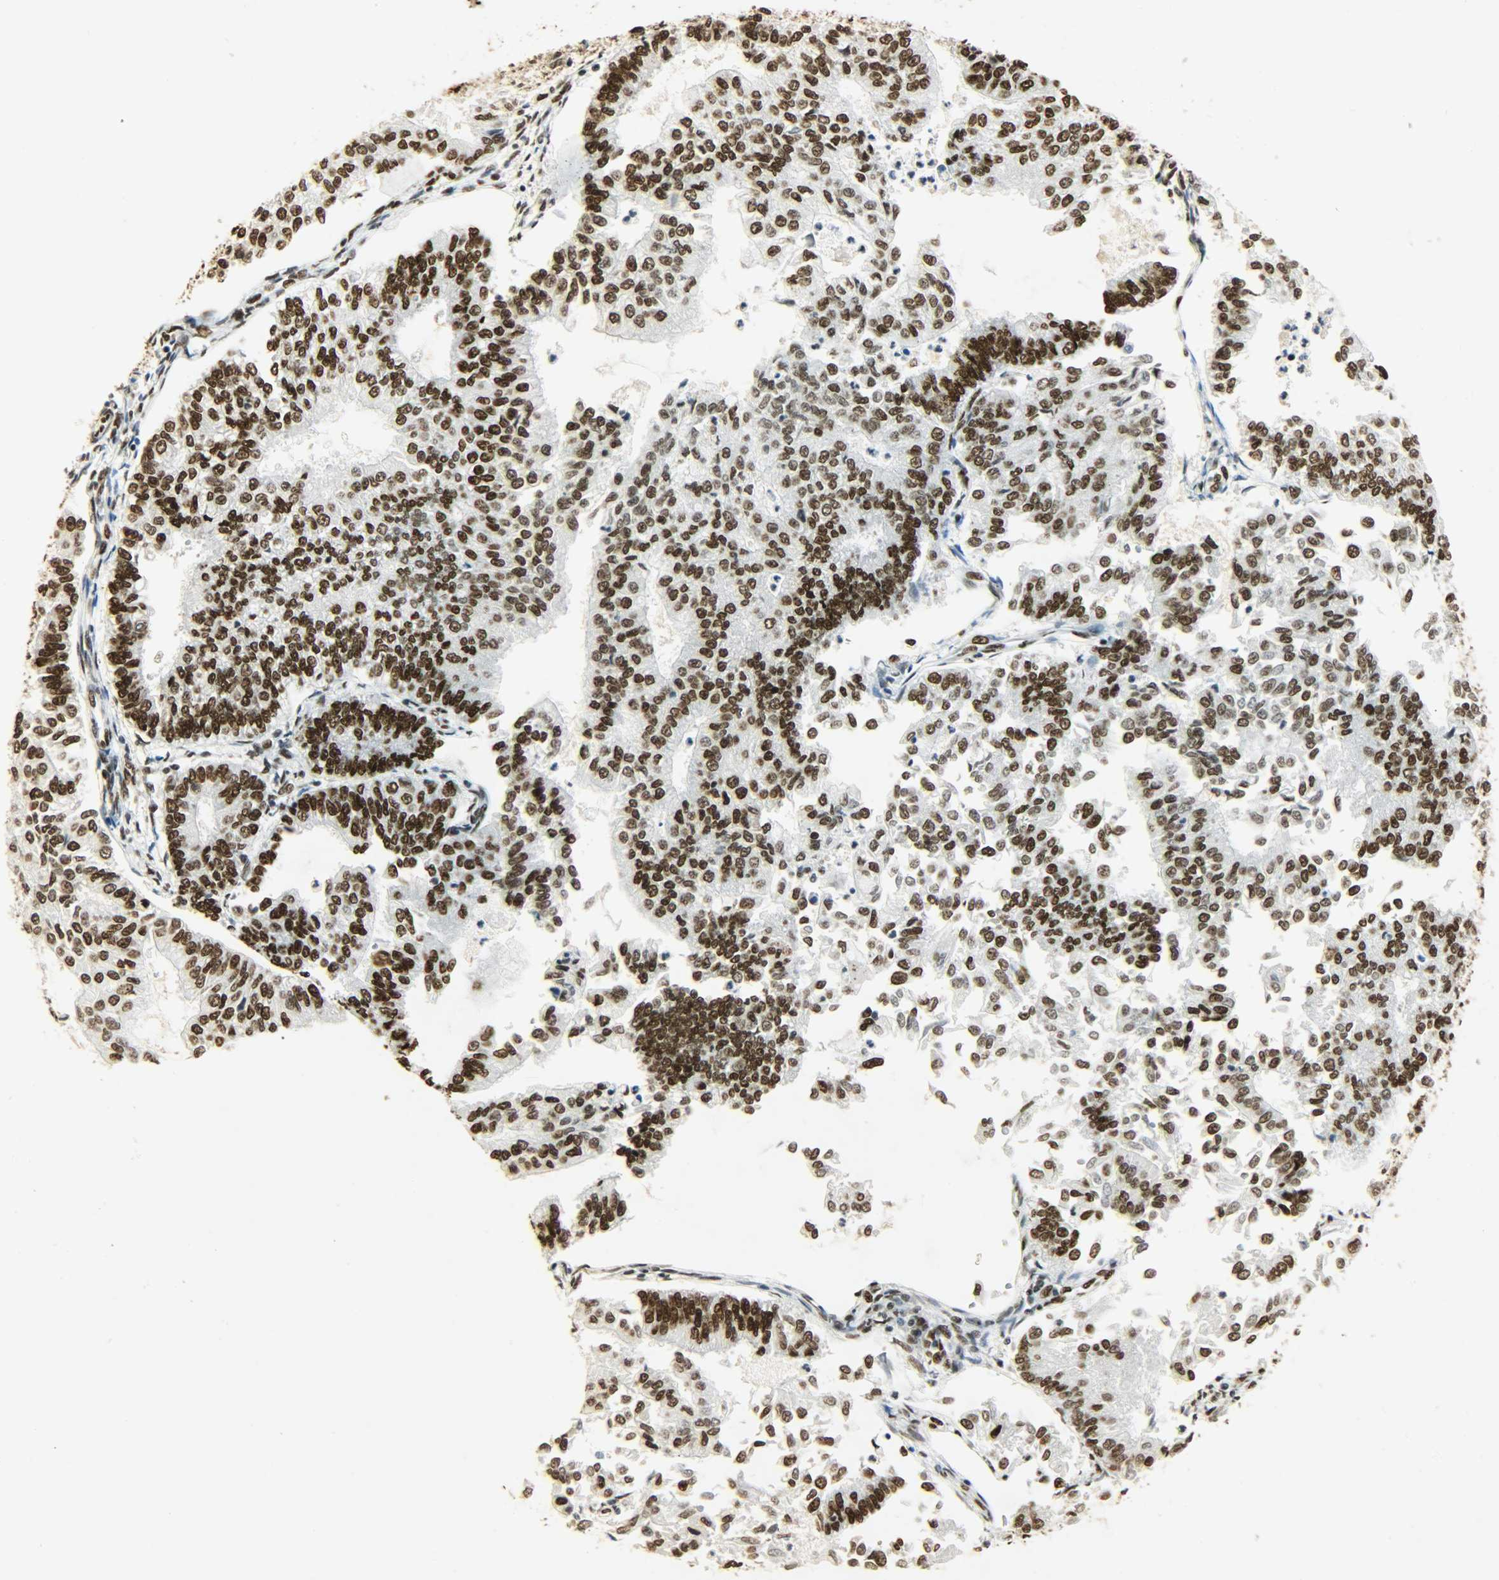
{"staining": {"intensity": "strong", "quantity": ">75%", "location": "nuclear"}, "tissue": "endometrial cancer", "cell_type": "Tumor cells", "image_type": "cancer", "snomed": [{"axis": "morphology", "description": "Adenocarcinoma, NOS"}, {"axis": "topography", "description": "Endometrium"}], "caption": "A high-resolution micrograph shows immunohistochemistry staining of endometrial cancer (adenocarcinoma), which reveals strong nuclear expression in approximately >75% of tumor cells.", "gene": "KHDRBS1", "patient": {"sex": "female", "age": 59}}